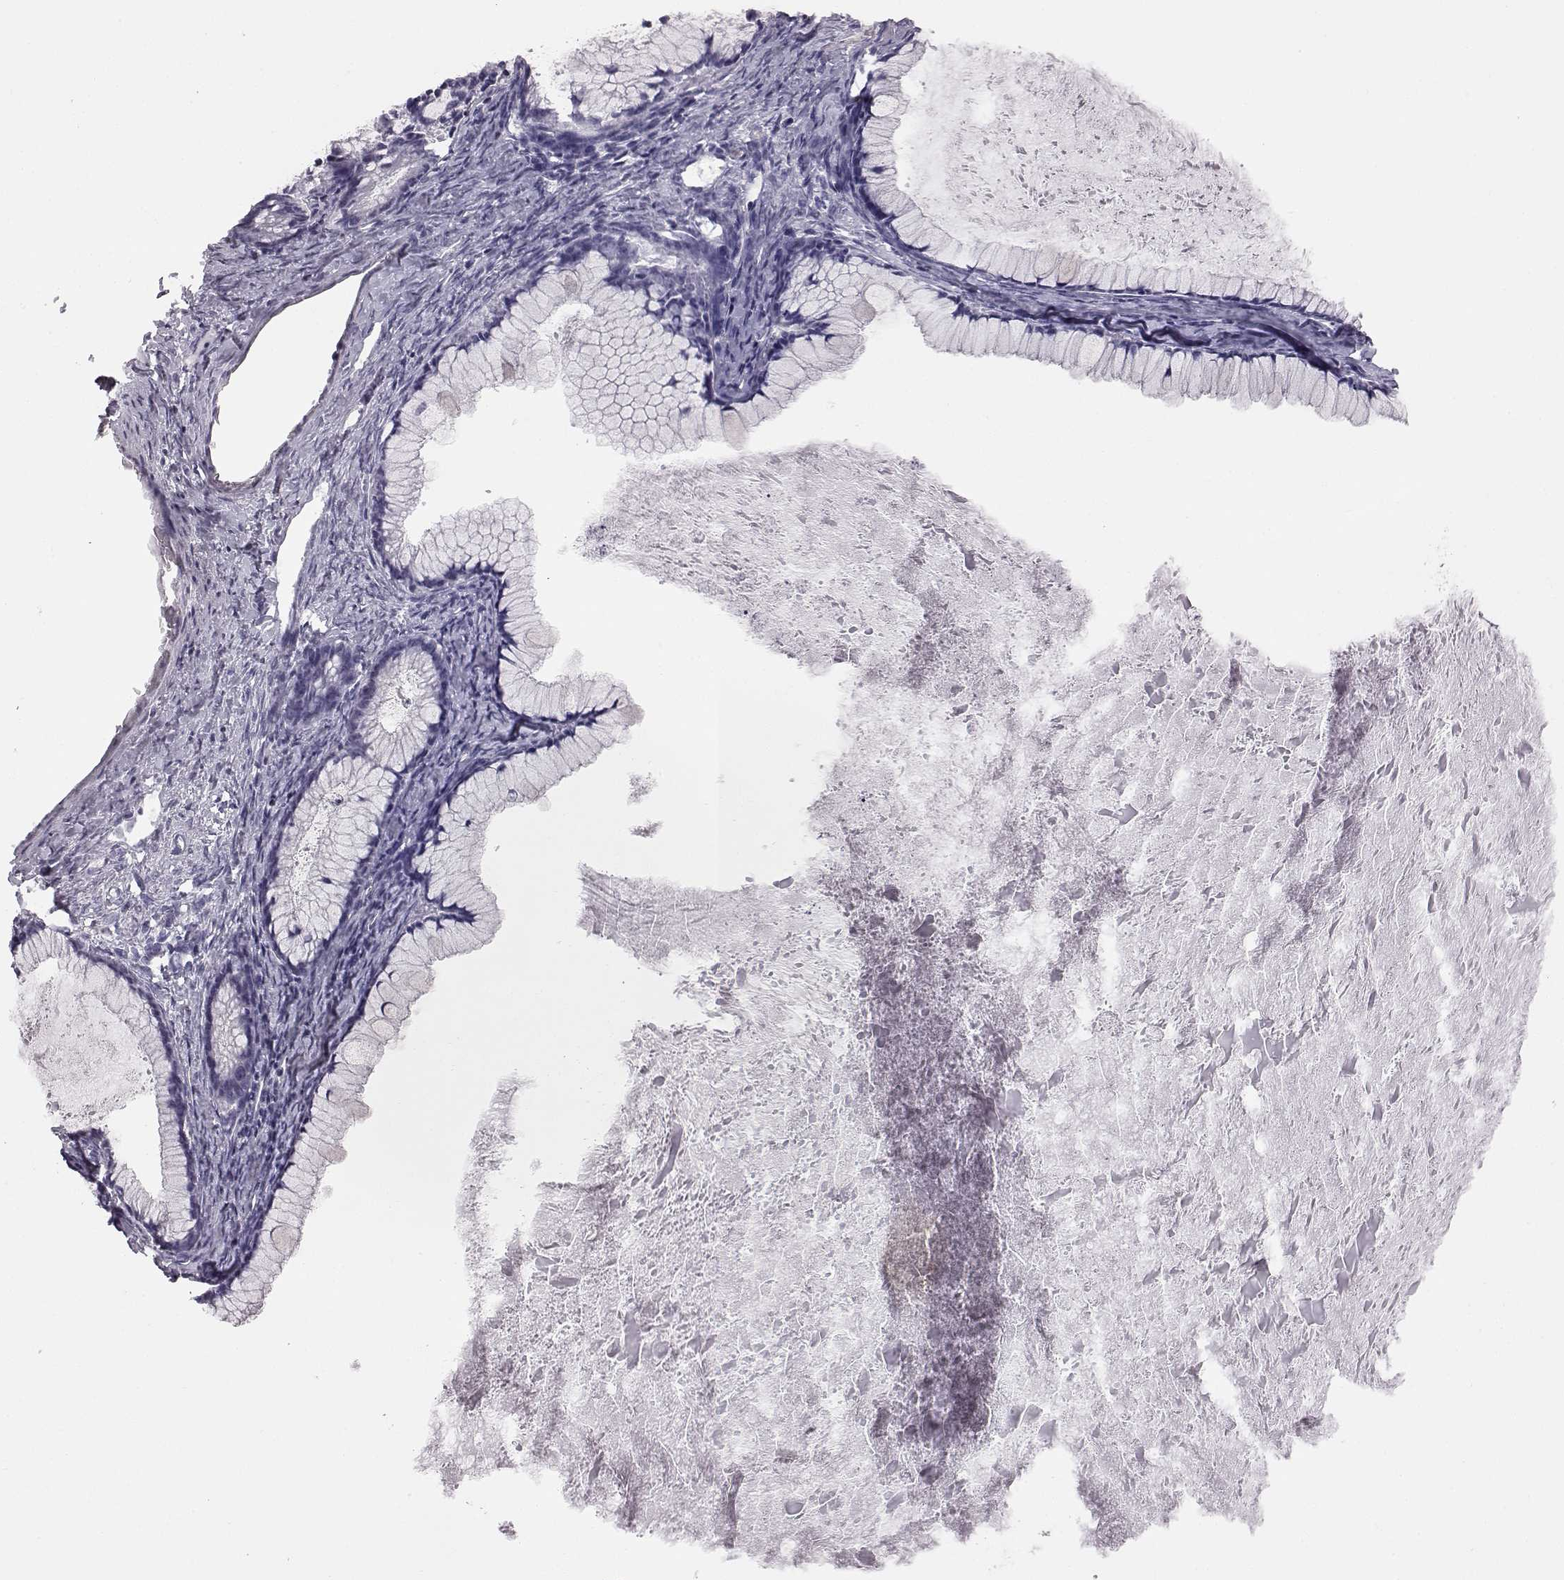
{"staining": {"intensity": "negative", "quantity": "none", "location": "none"}, "tissue": "ovarian cancer", "cell_type": "Tumor cells", "image_type": "cancer", "snomed": [{"axis": "morphology", "description": "Cystadenocarcinoma, mucinous, NOS"}, {"axis": "topography", "description": "Ovary"}], "caption": "Tumor cells show no significant positivity in ovarian cancer.", "gene": "ADGRG2", "patient": {"sex": "female", "age": 41}}